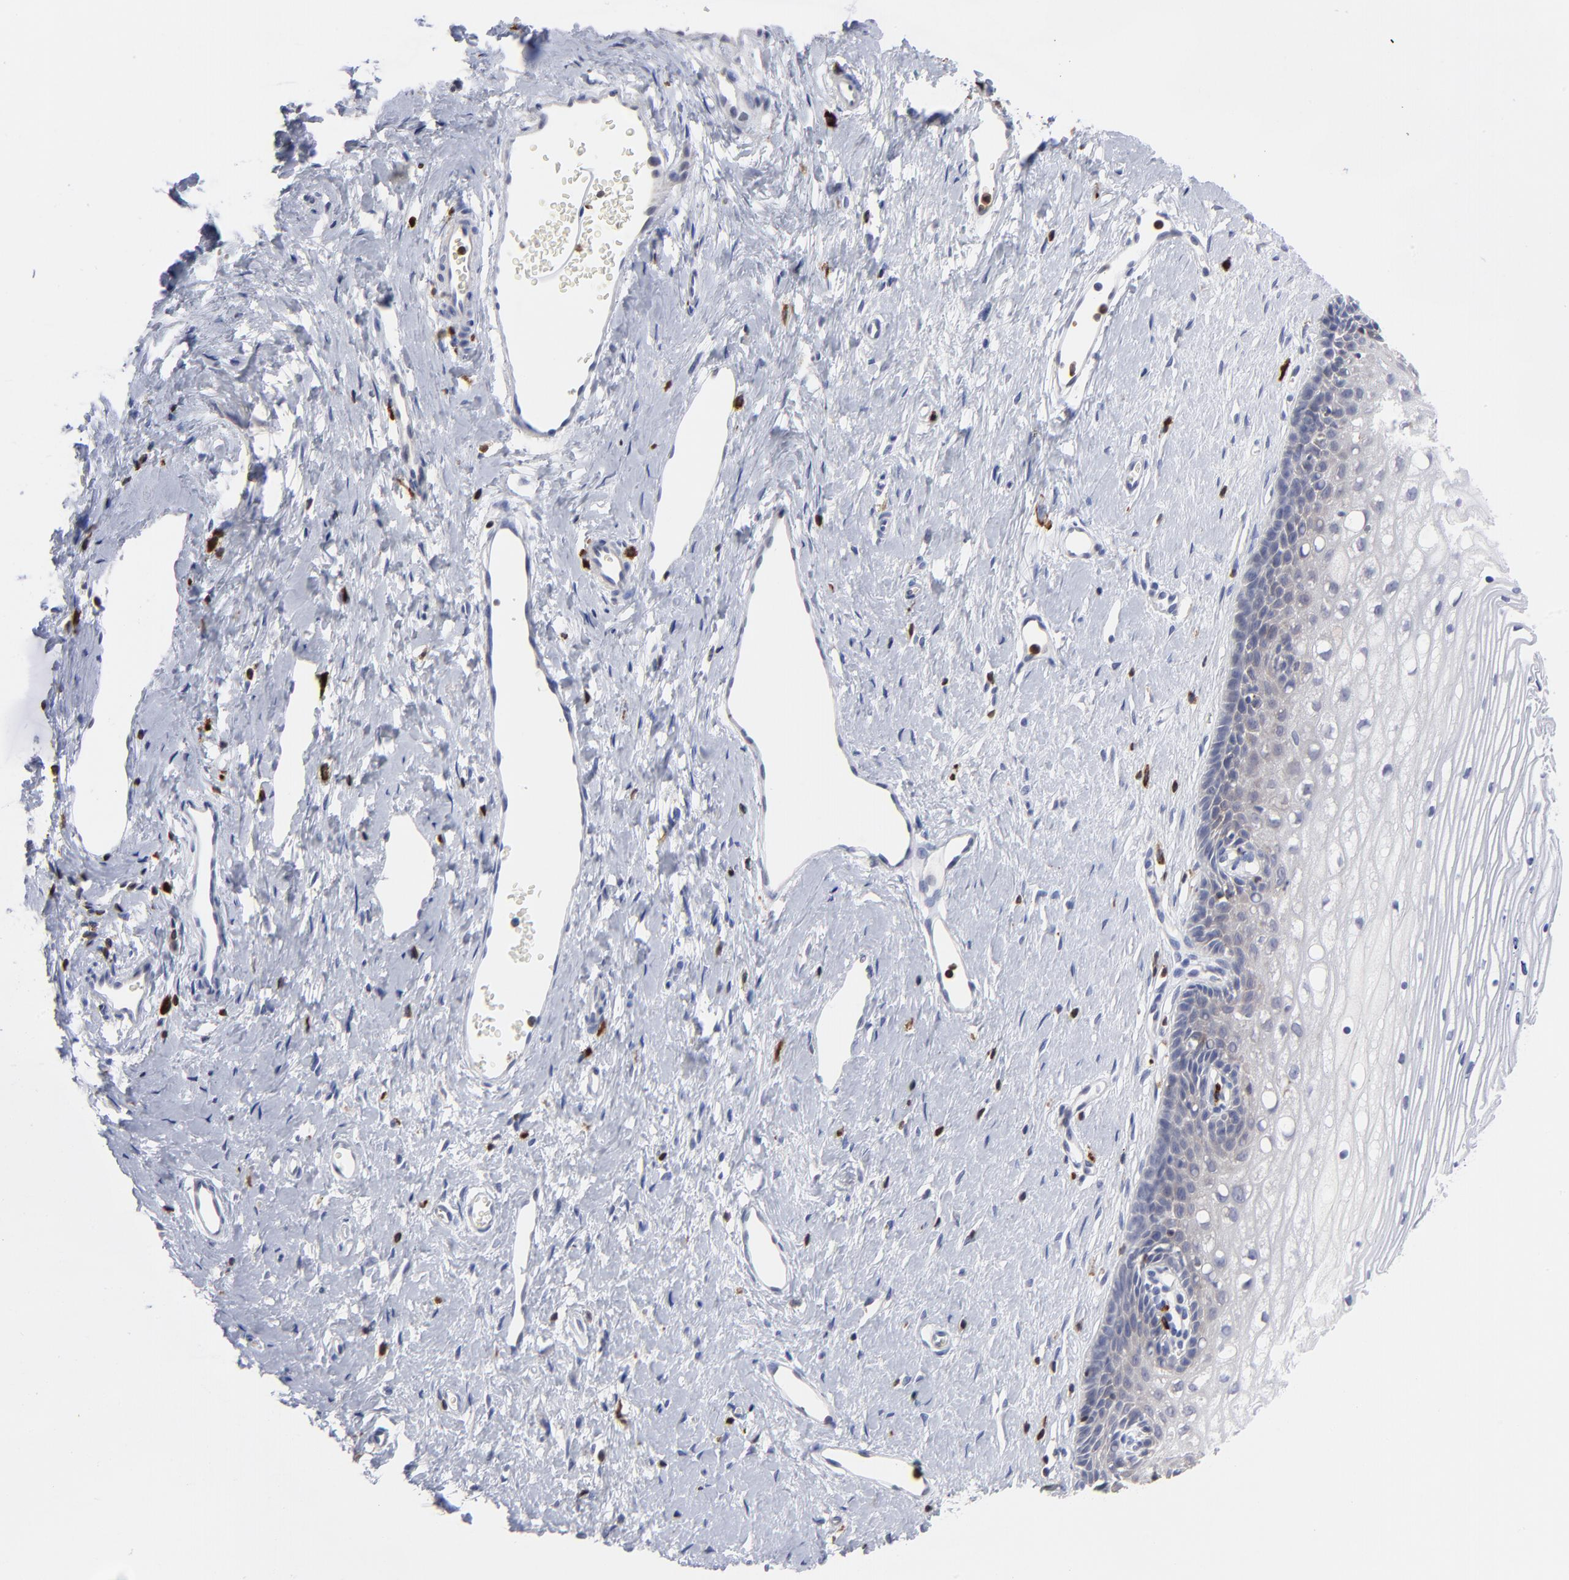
{"staining": {"intensity": "negative", "quantity": "none", "location": "none"}, "tissue": "cervix", "cell_type": "Glandular cells", "image_type": "normal", "snomed": [{"axis": "morphology", "description": "Normal tissue, NOS"}, {"axis": "topography", "description": "Cervix"}], "caption": "This is an immunohistochemistry (IHC) micrograph of benign cervix. There is no staining in glandular cells.", "gene": "TBXT", "patient": {"sex": "female", "age": 40}}